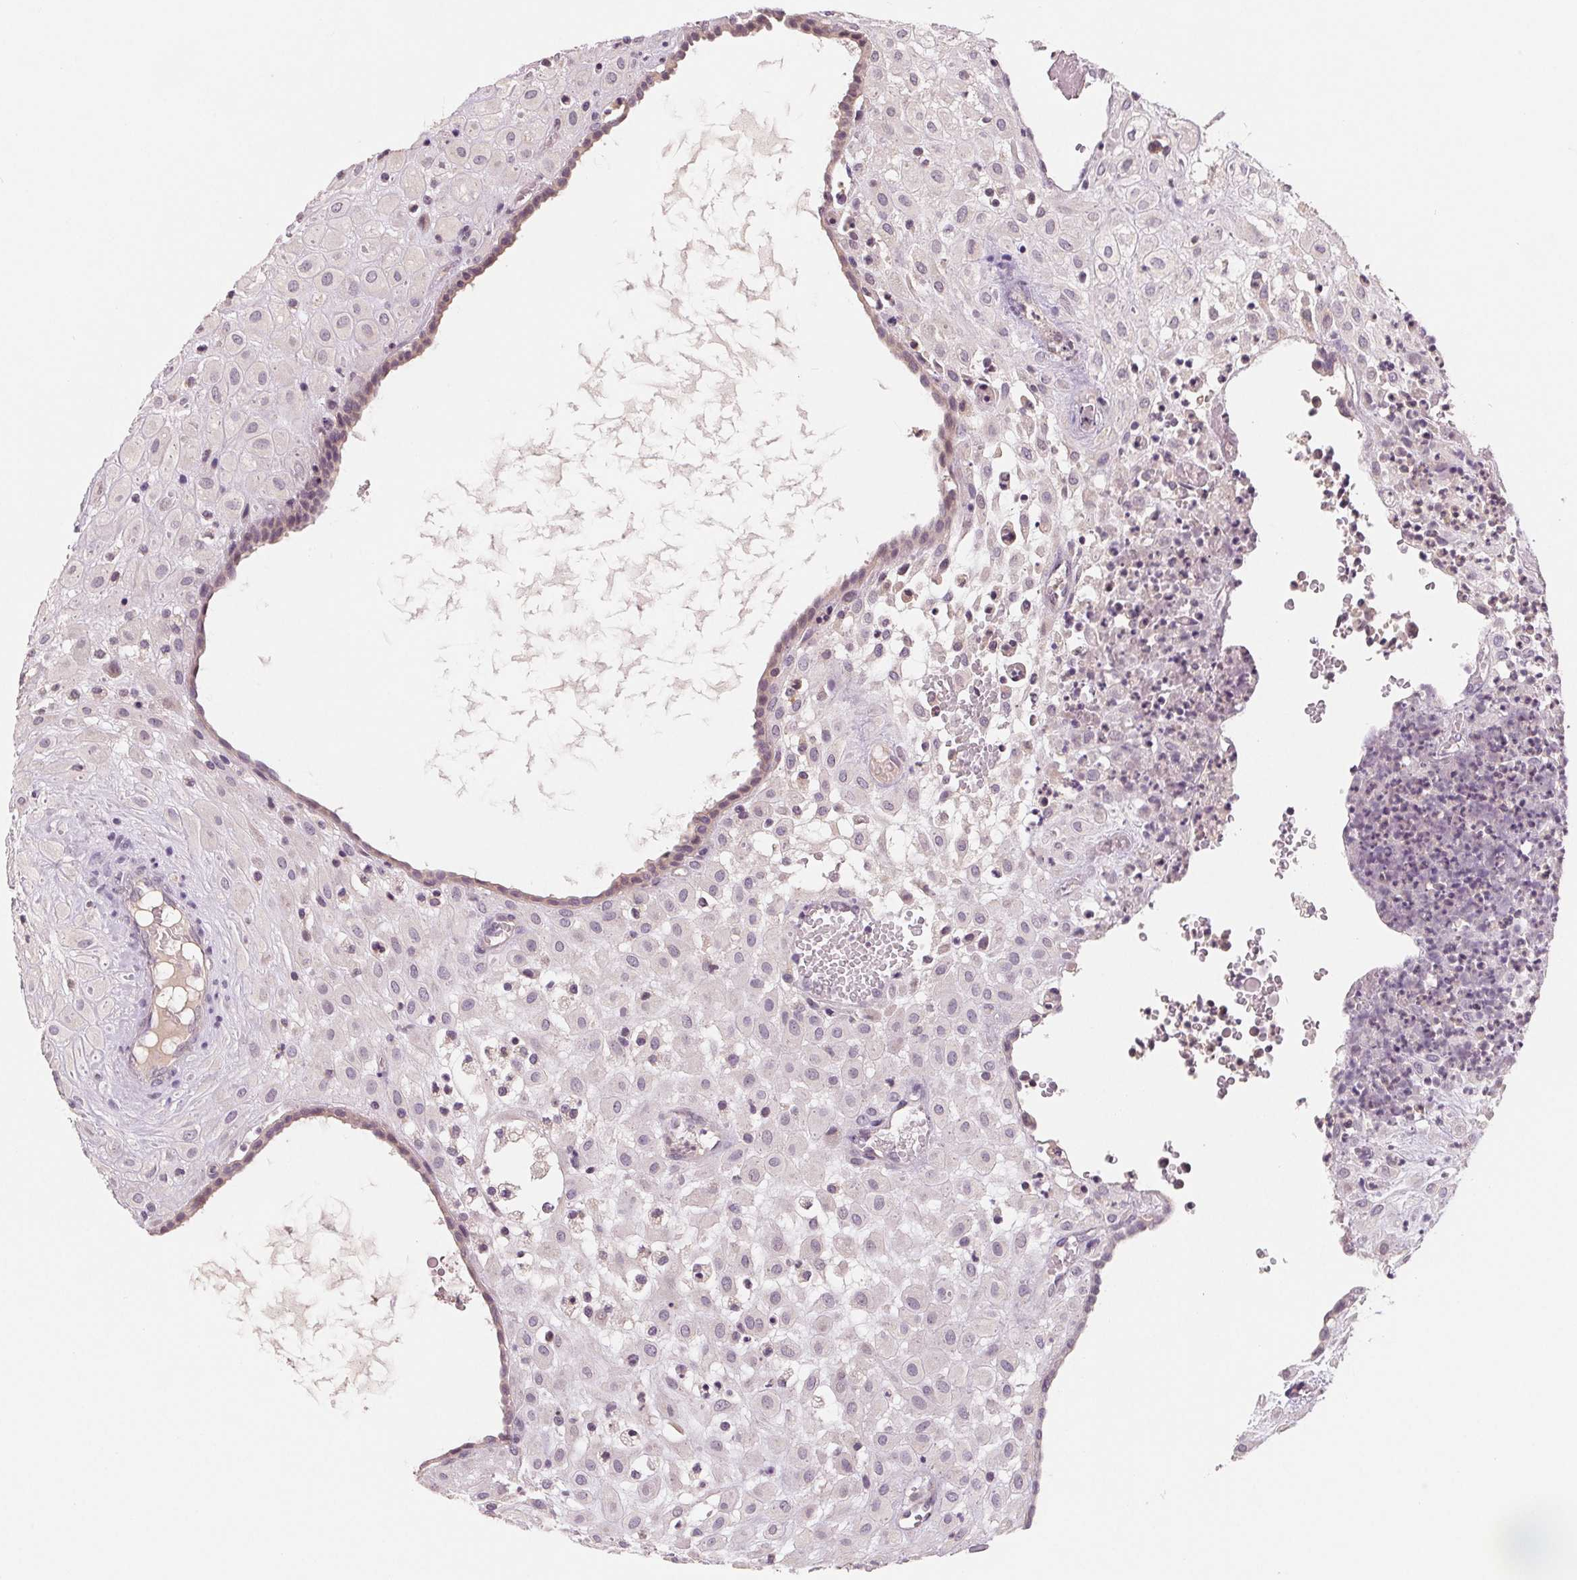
{"staining": {"intensity": "negative", "quantity": "none", "location": "none"}, "tissue": "placenta", "cell_type": "Decidual cells", "image_type": "normal", "snomed": [{"axis": "morphology", "description": "Normal tissue, NOS"}, {"axis": "topography", "description": "Placenta"}], "caption": "DAB immunohistochemical staining of unremarkable human placenta shows no significant staining in decidual cells.", "gene": "AQP8", "patient": {"sex": "female", "age": 24}}